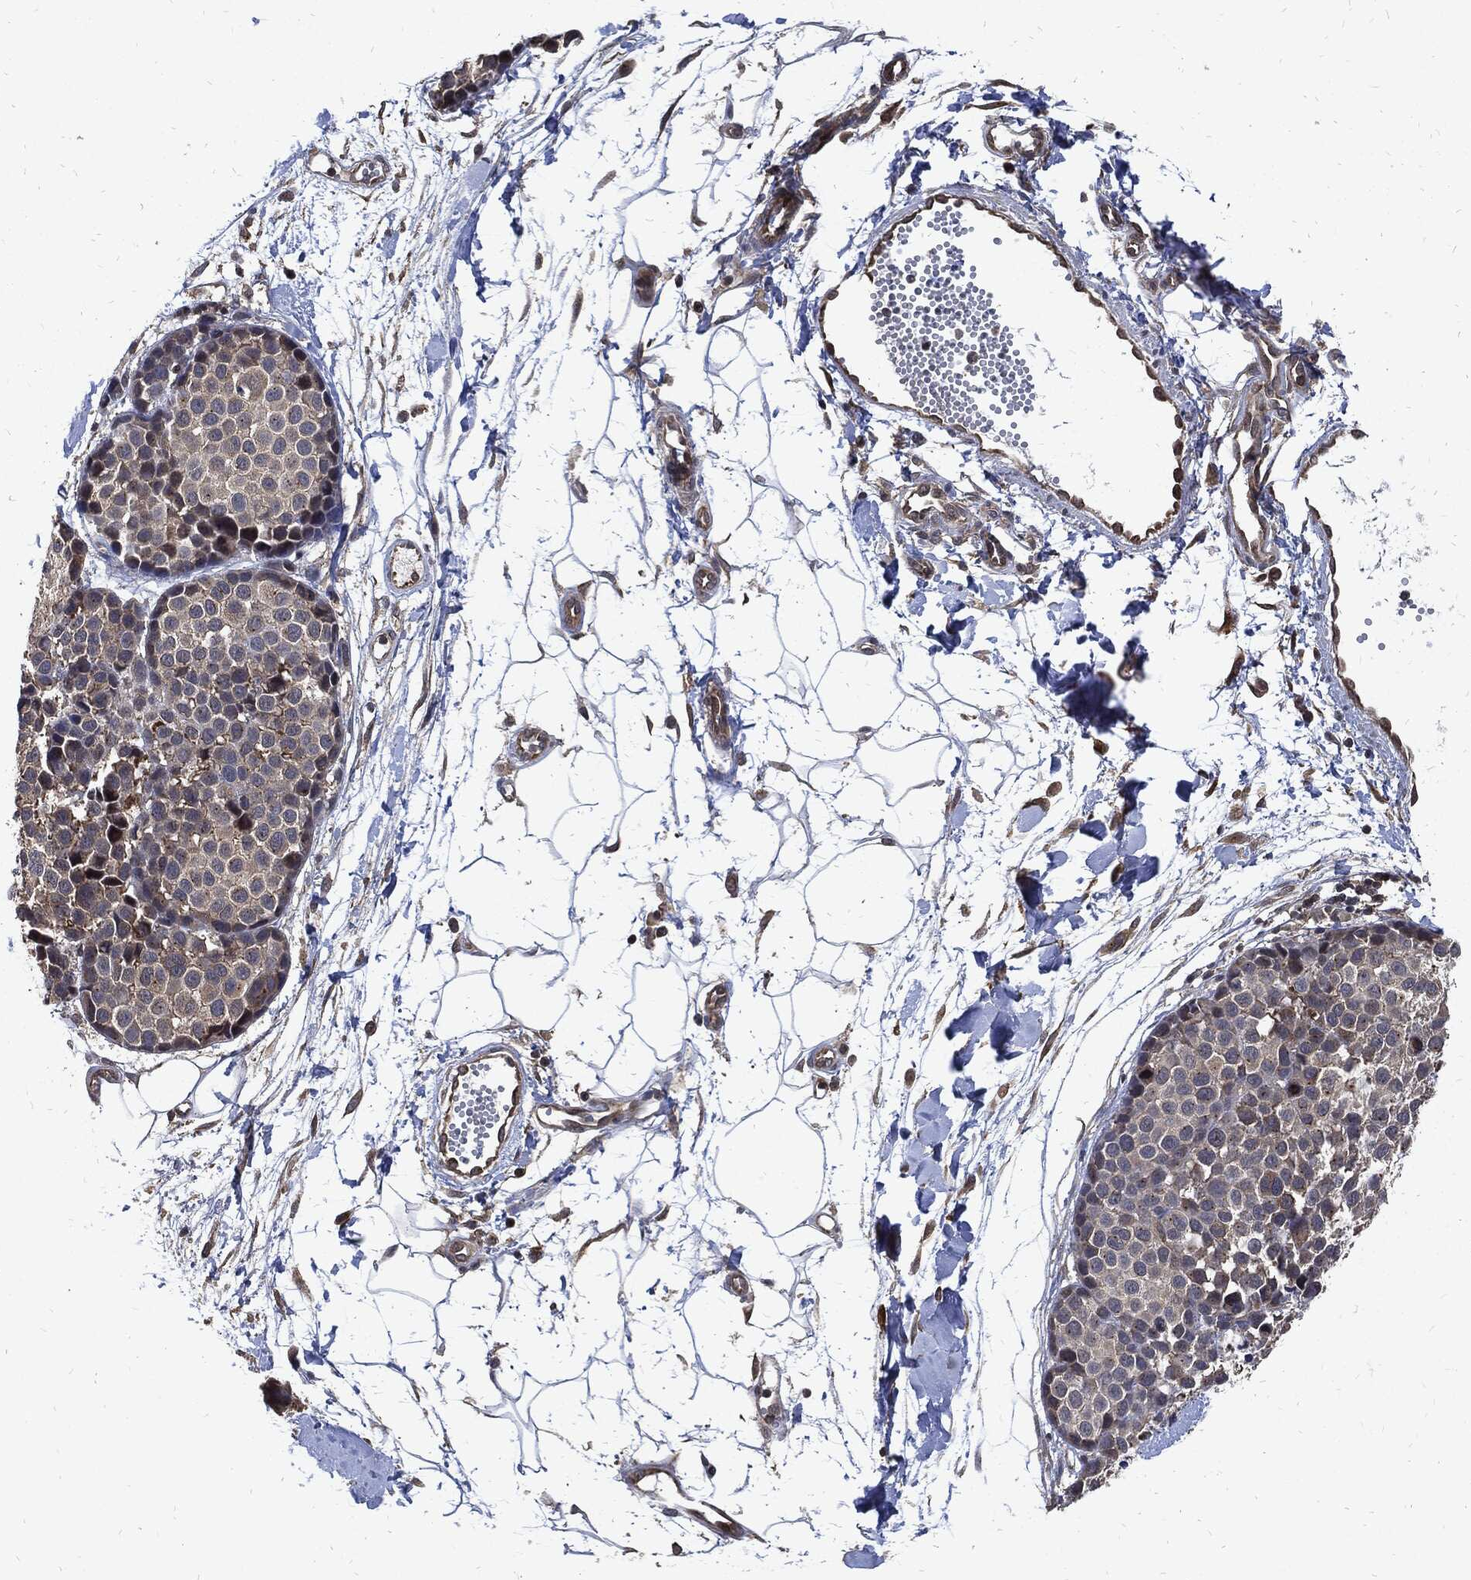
{"staining": {"intensity": "negative", "quantity": "none", "location": "none"}, "tissue": "melanoma", "cell_type": "Tumor cells", "image_type": "cancer", "snomed": [{"axis": "morphology", "description": "Malignant melanoma, NOS"}, {"axis": "topography", "description": "Skin"}], "caption": "The immunohistochemistry (IHC) image has no significant expression in tumor cells of malignant melanoma tissue.", "gene": "DCTN1", "patient": {"sex": "female", "age": 86}}